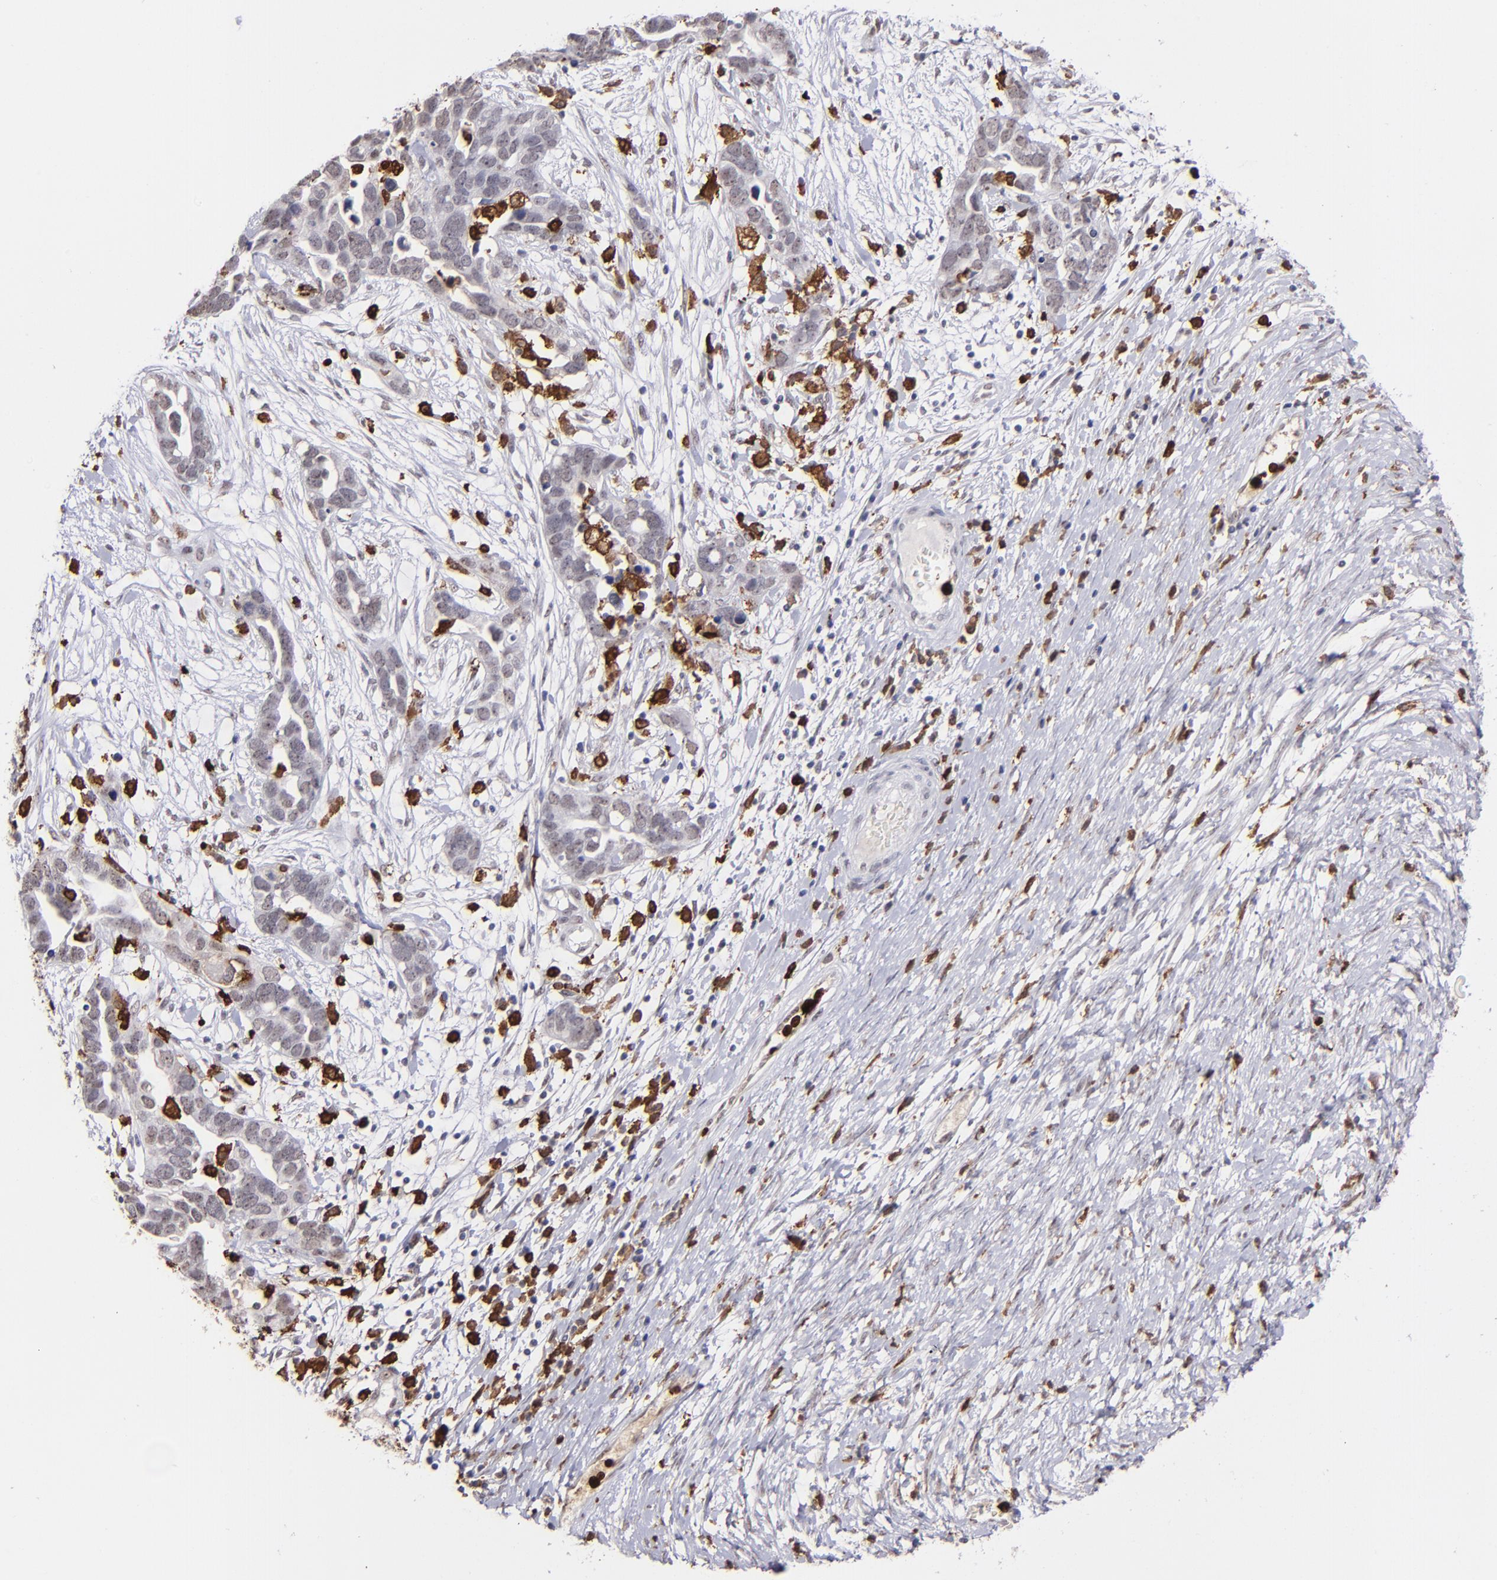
{"staining": {"intensity": "negative", "quantity": "none", "location": "none"}, "tissue": "ovarian cancer", "cell_type": "Tumor cells", "image_type": "cancer", "snomed": [{"axis": "morphology", "description": "Cystadenocarcinoma, serous, NOS"}, {"axis": "topography", "description": "Ovary"}], "caption": "Immunohistochemistry (IHC) of human ovarian cancer demonstrates no expression in tumor cells. The staining is performed using DAB (3,3'-diaminobenzidine) brown chromogen with nuclei counter-stained in using hematoxylin.", "gene": "NCF2", "patient": {"sex": "female", "age": 54}}